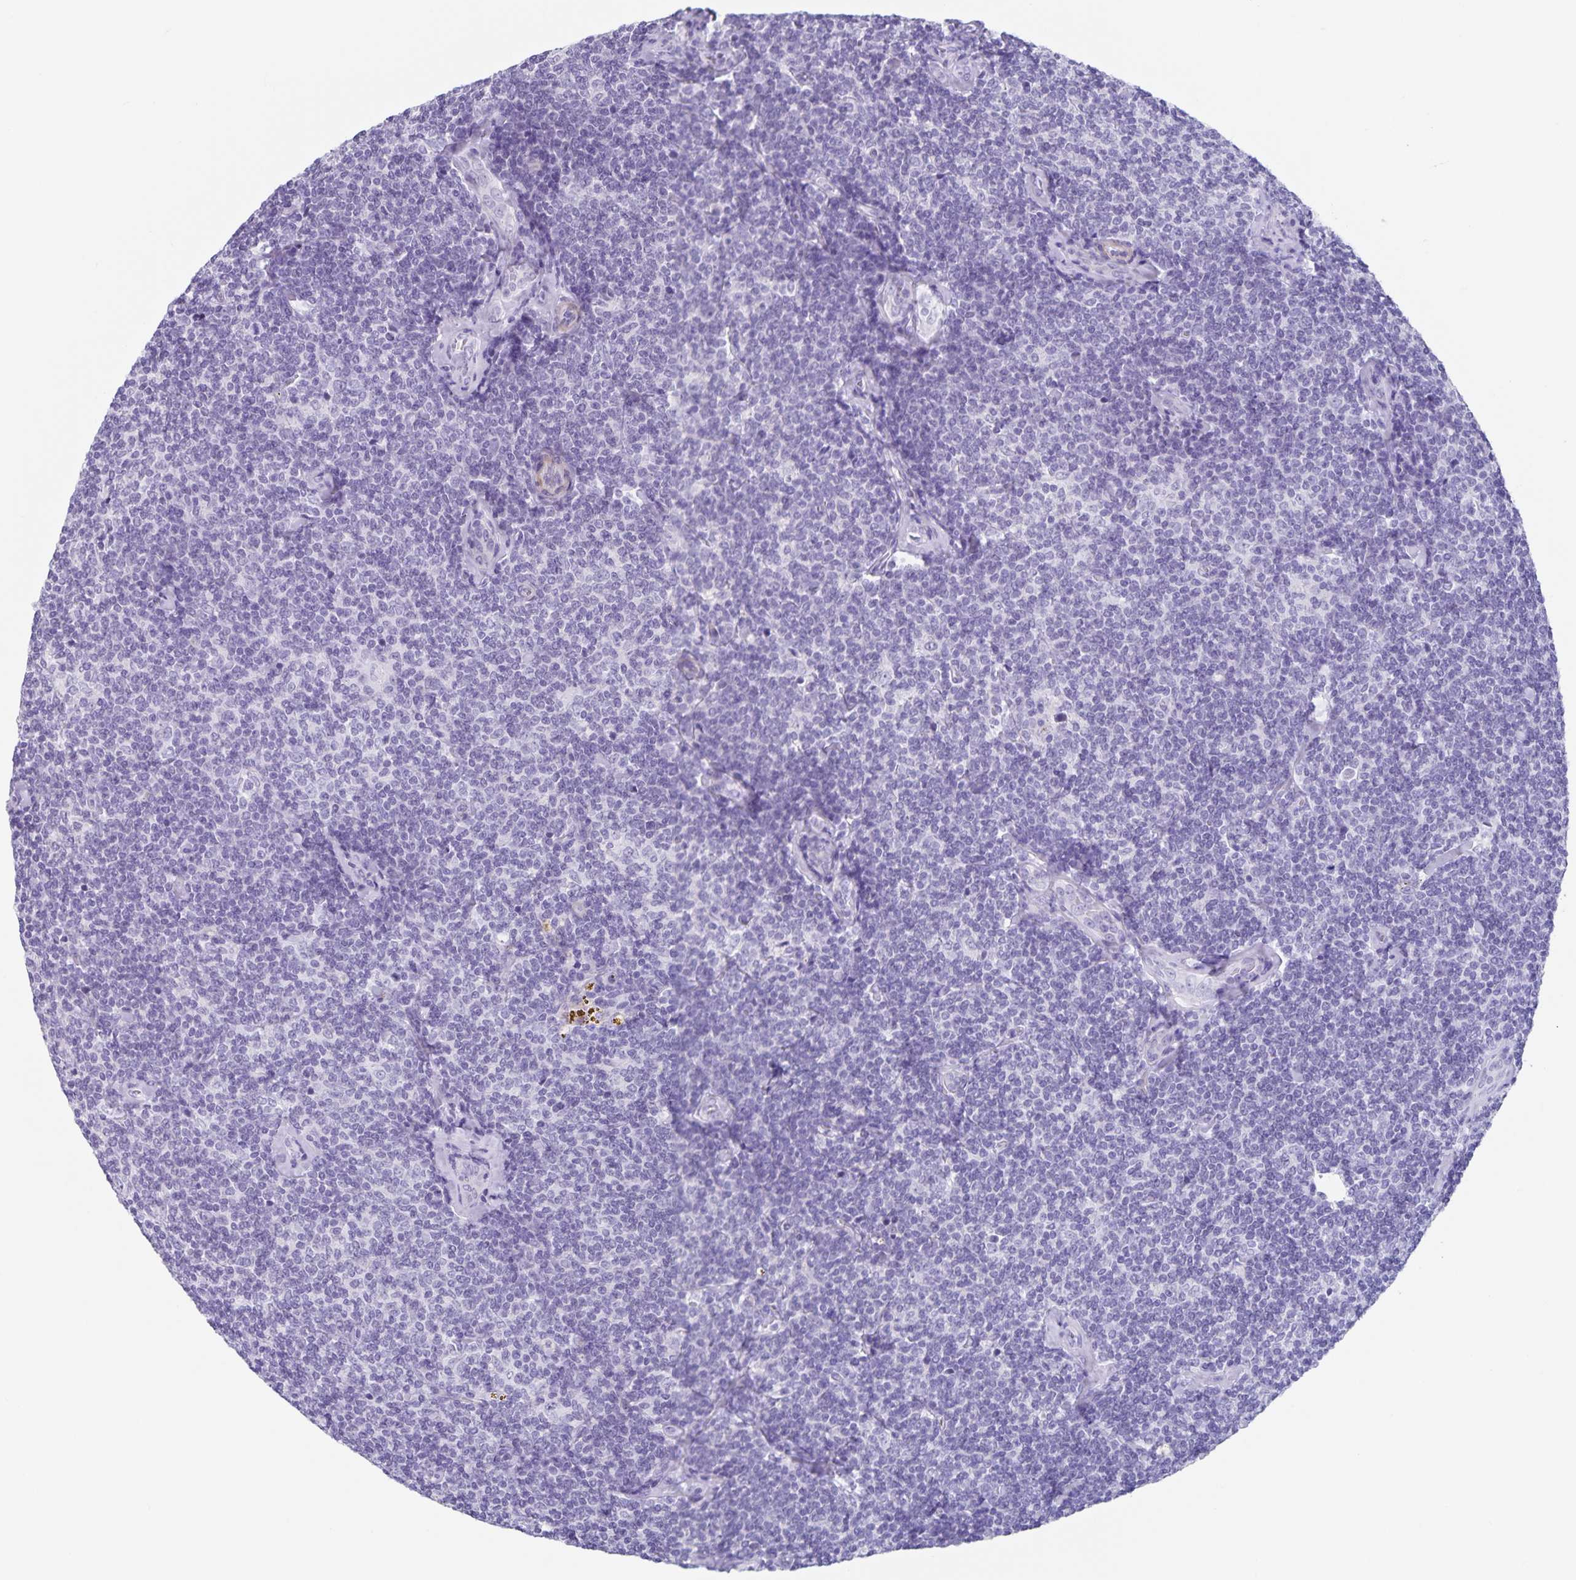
{"staining": {"intensity": "negative", "quantity": "none", "location": "none"}, "tissue": "lymphoma", "cell_type": "Tumor cells", "image_type": "cancer", "snomed": [{"axis": "morphology", "description": "Malignant lymphoma, non-Hodgkin's type, Low grade"}, {"axis": "topography", "description": "Lymph node"}], "caption": "Tumor cells show no significant protein expression in low-grade malignant lymphoma, non-Hodgkin's type.", "gene": "C11orf42", "patient": {"sex": "female", "age": 56}}